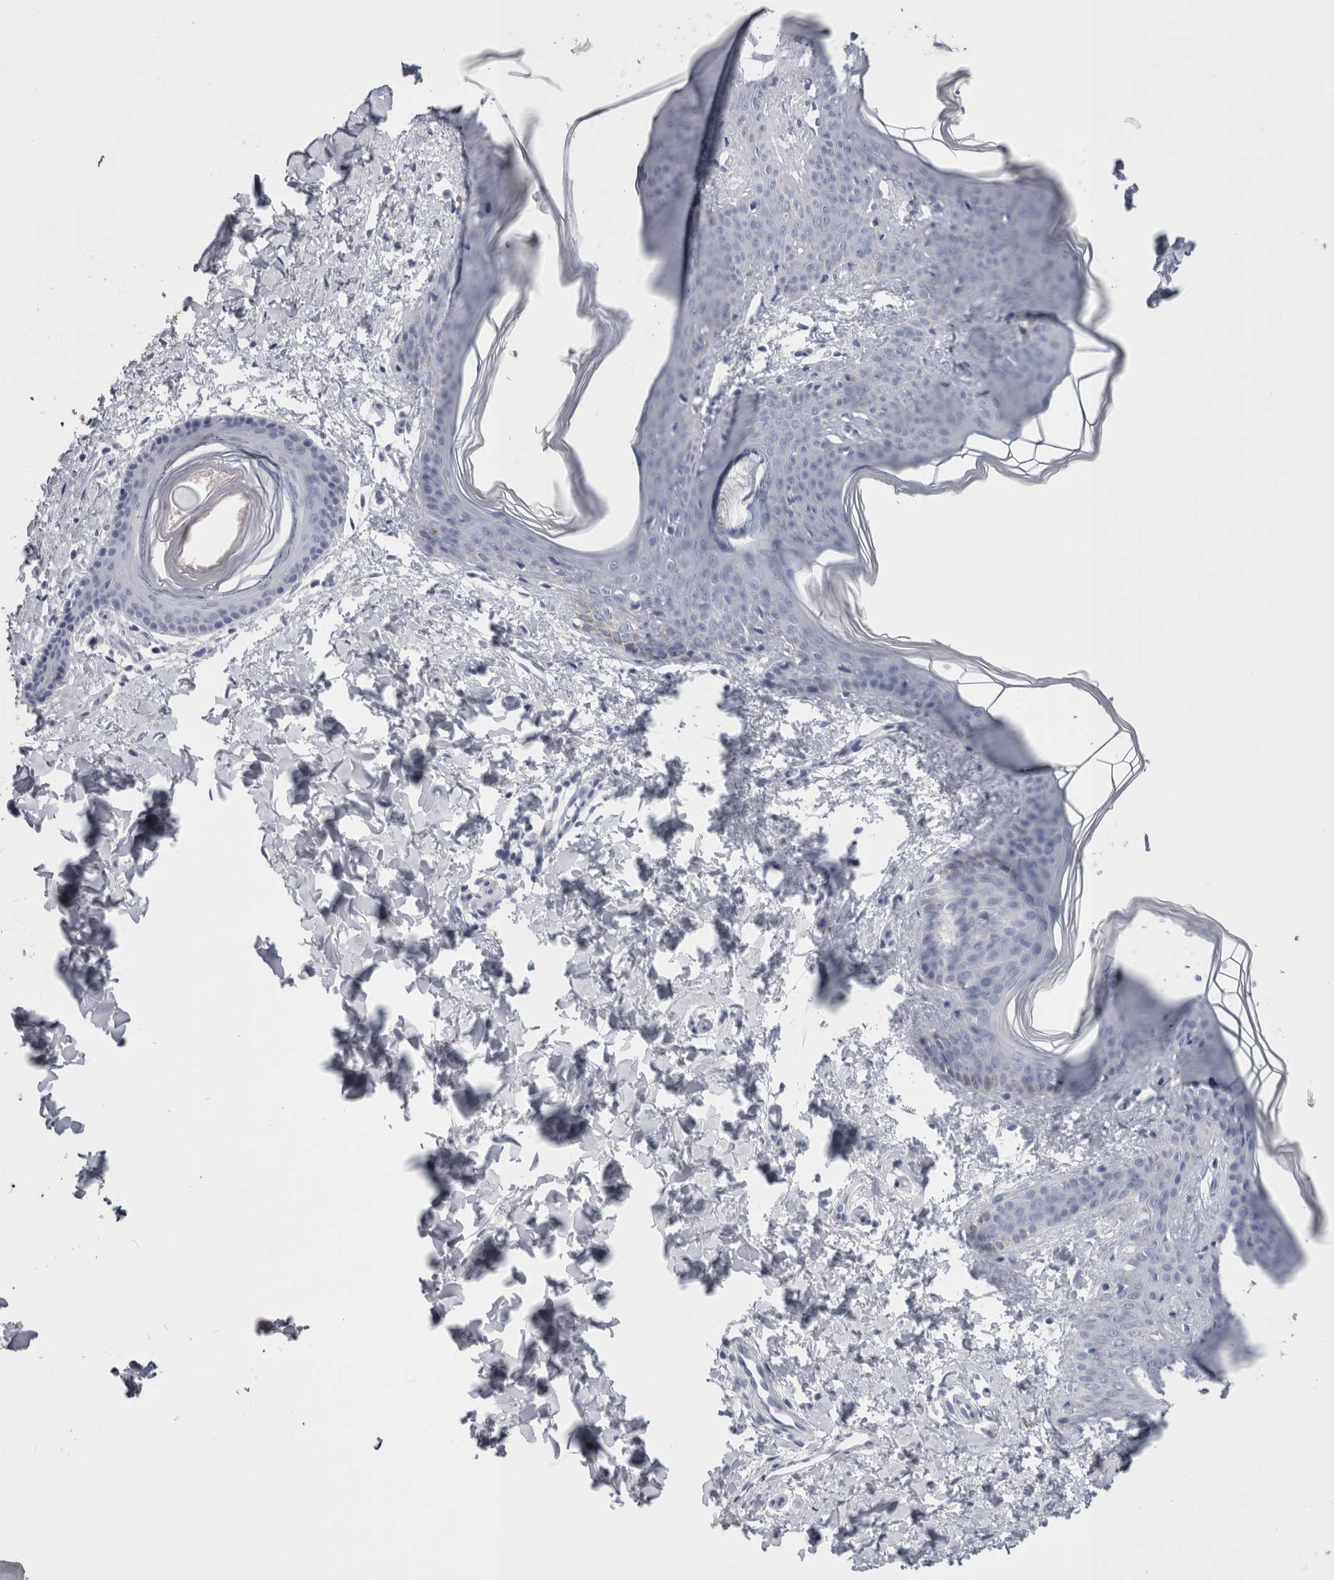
{"staining": {"intensity": "negative", "quantity": "none", "location": "none"}, "tissue": "skin", "cell_type": "Fibroblasts", "image_type": "normal", "snomed": [{"axis": "morphology", "description": "Normal tissue, NOS"}, {"axis": "topography", "description": "Skin"}], "caption": "This micrograph is of unremarkable skin stained with IHC to label a protein in brown with the nuclei are counter-stained blue. There is no expression in fibroblasts. Brightfield microscopy of immunohistochemistry stained with DAB (3,3'-diaminobenzidine) (brown) and hematoxylin (blue), captured at high magnification.", "gene": "CA8", "patient": {"sex": "female", "age": 17}}